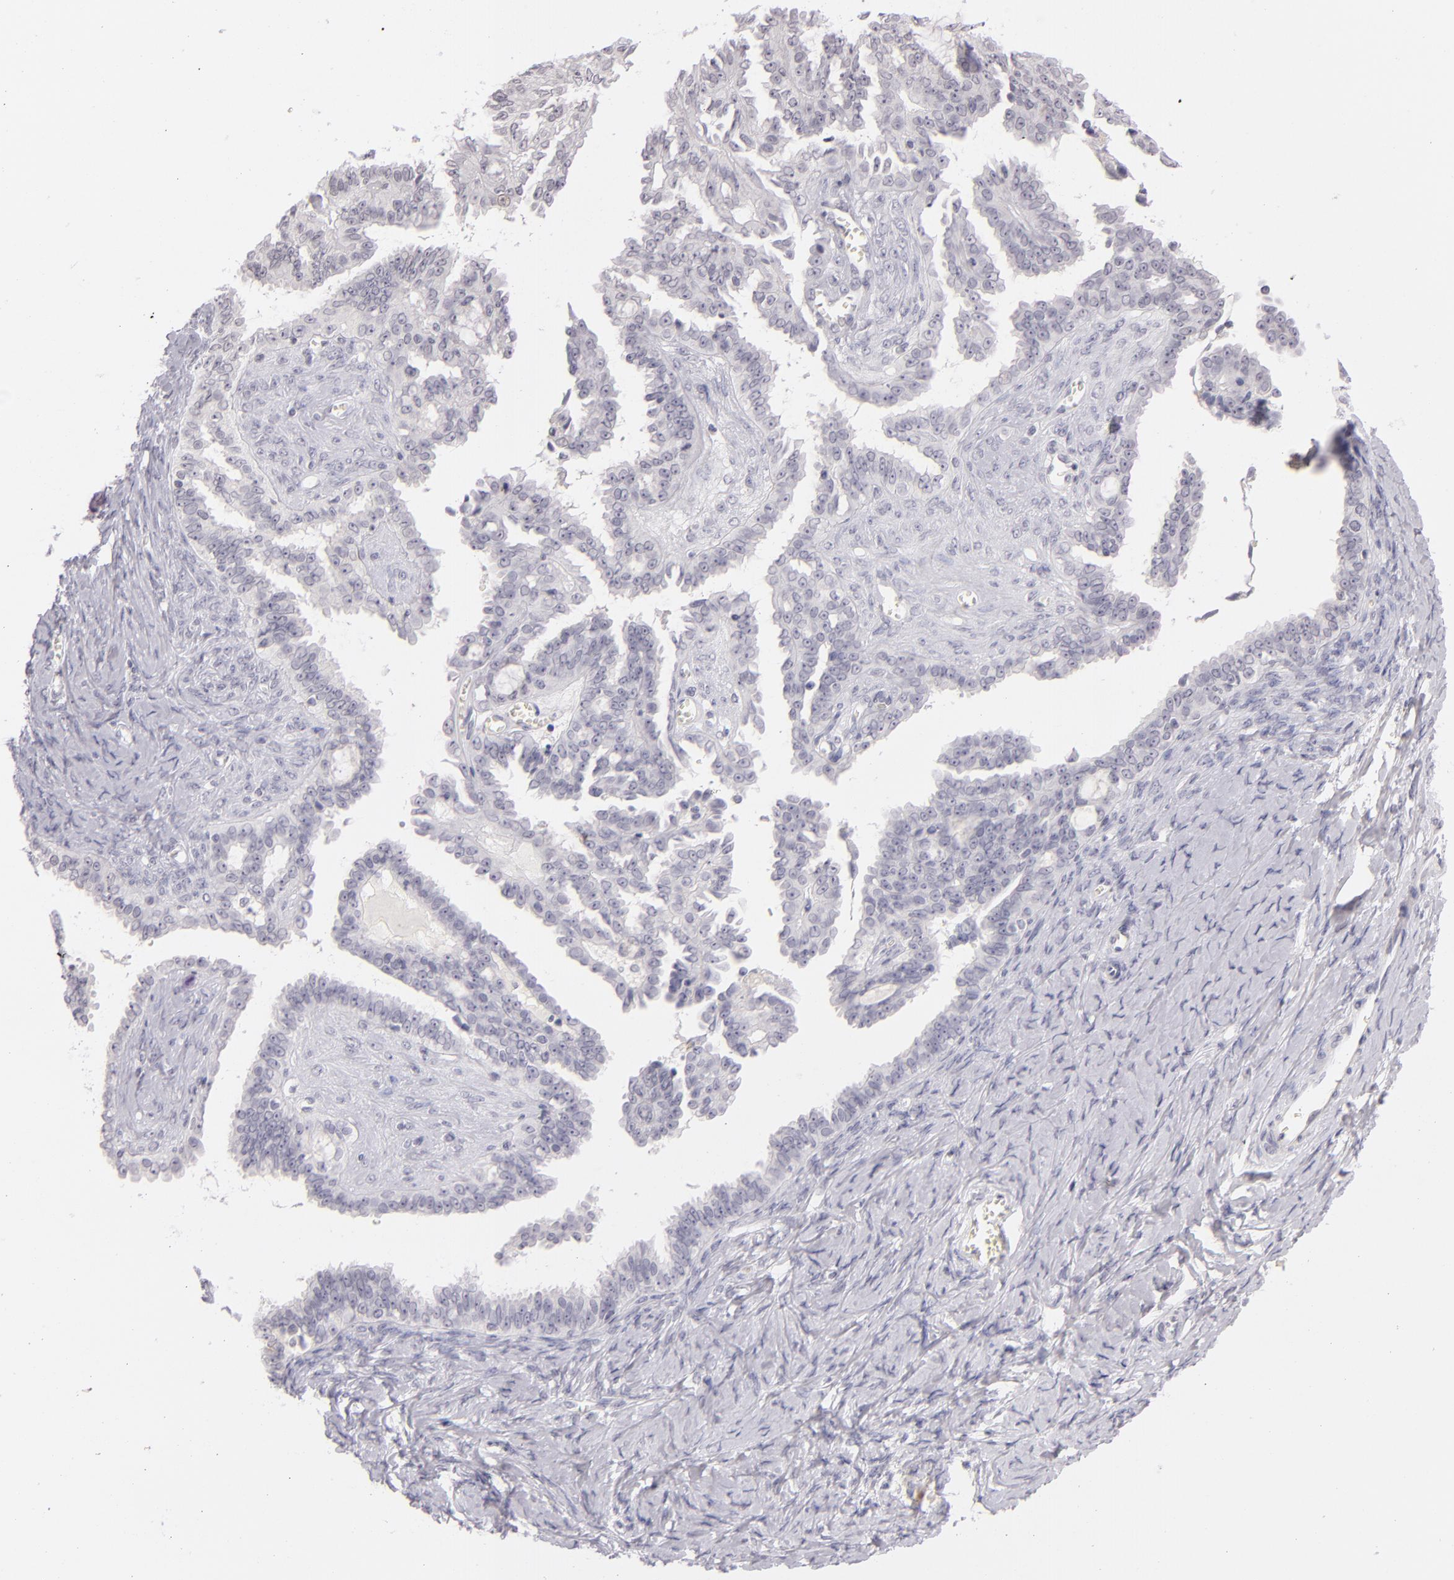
{"staining": {"intensity": "negative", "quantity": "none", "location": "none"}, "tissue": "ovarian cancer", "cell_type": "Tumor cells", "image_type": "cancer", "snomed": [{"axis": "morphology", "description": "Cystadenocarcinoma, serous, NOS"}, {"axis": "topography", "description": "Ovary"}], "caption": "There is no significant staining in tumor cells of ovarian cancer (serous cystadenocarcinoma). (DAB IHC with hematoxylin counter stain).", "gene": "CD40", "patient": {"sex": "female", "age": 71}}